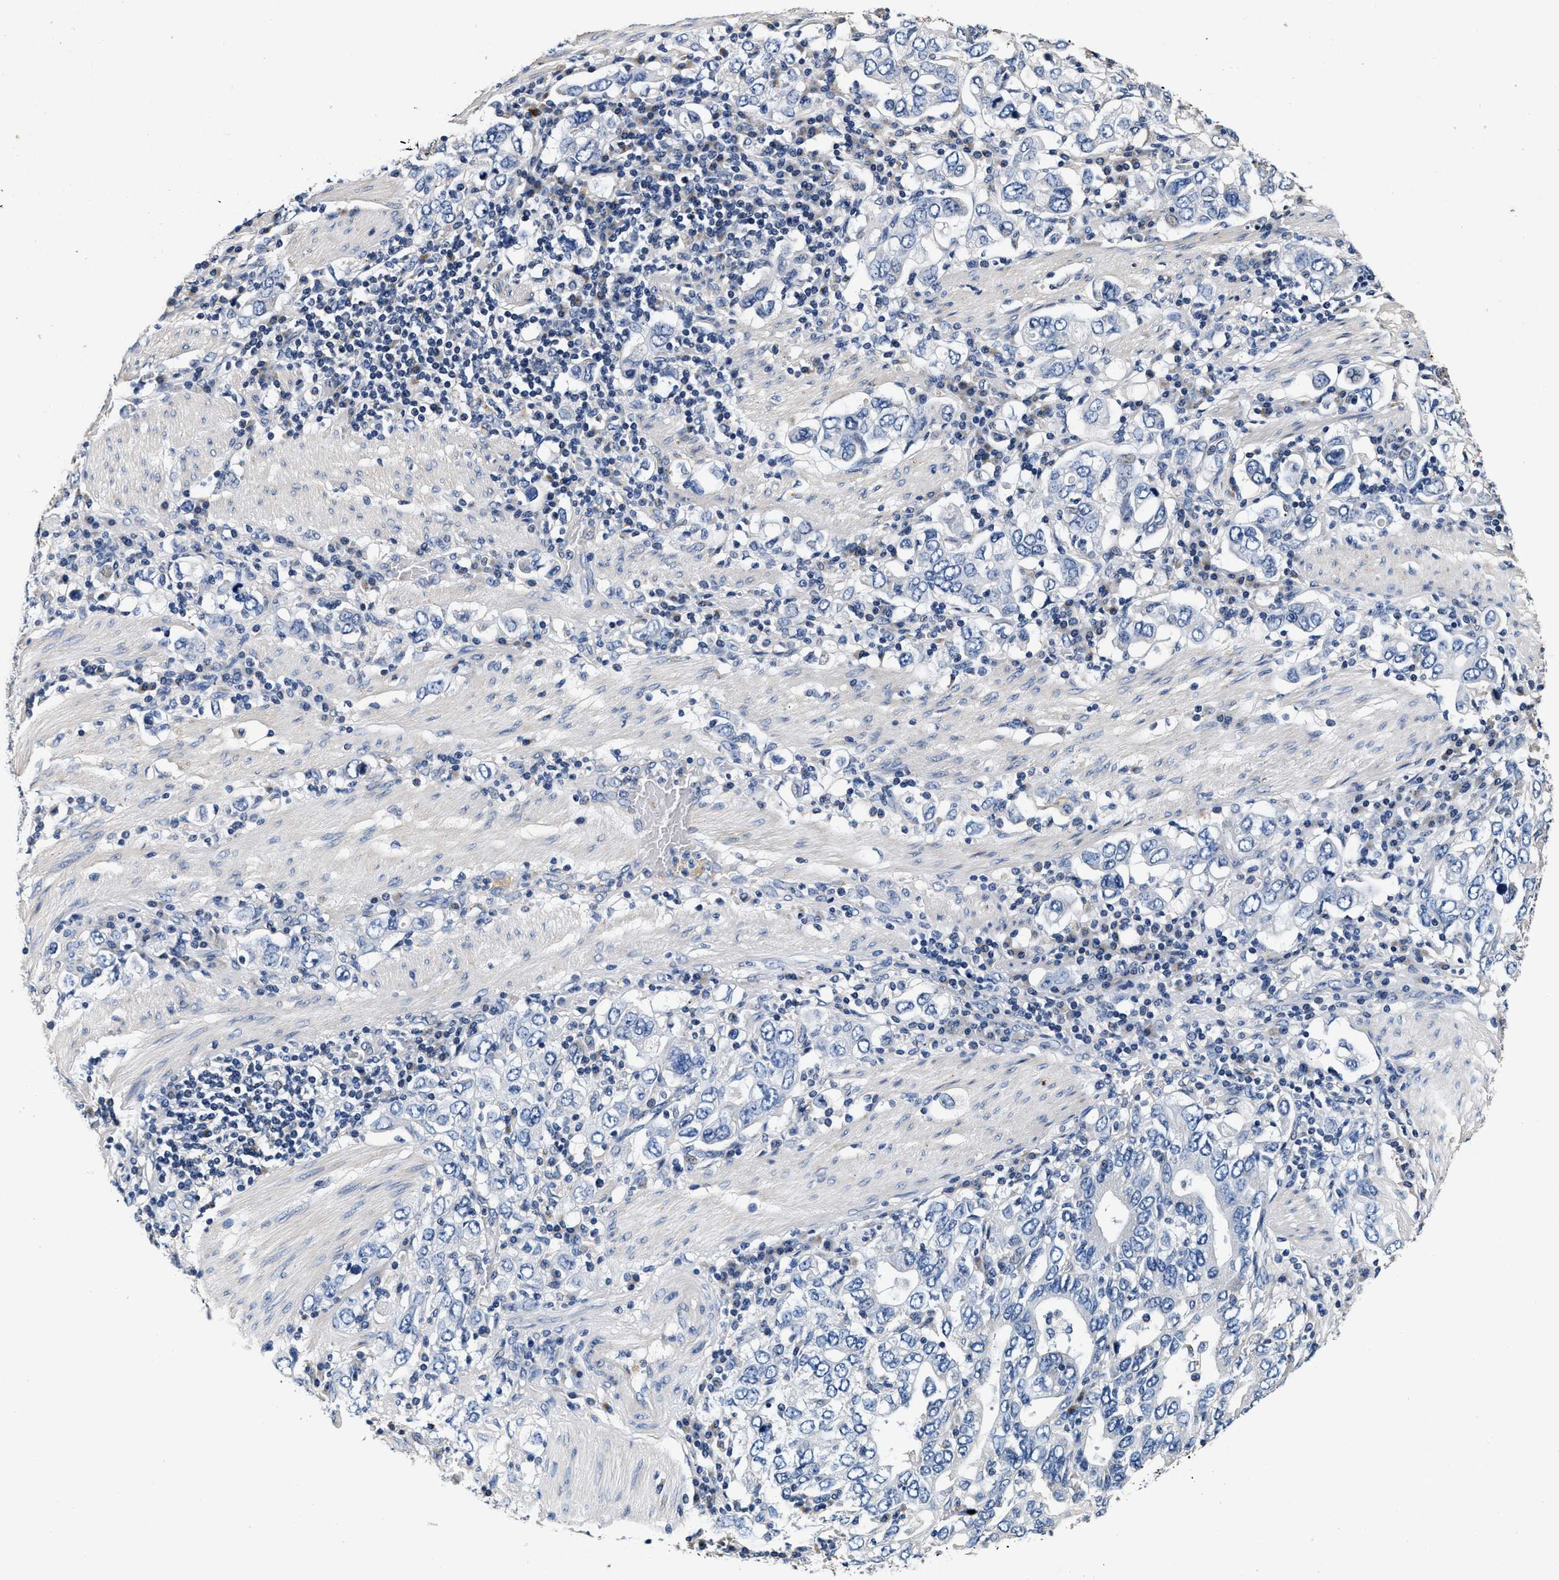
{"staining": {"intensity": "negative", "quantity": "none", "location": "none"}, "tissue": "stomach cancer", "cell_type": "Tumor cells", "image_type": "cancer", "snomed": [{"axis": "morphology", "description": "Adenocarcinoma, NOS"}, {"axis": "topography", "description": "Stomach, upper"}], "caption": "The IHC micrograph has no significant staining in tumor cells of stomach adenocarcinoma tissue.", "gene": "ABCG8", "patient": {"sex": "male", "age": 62}}